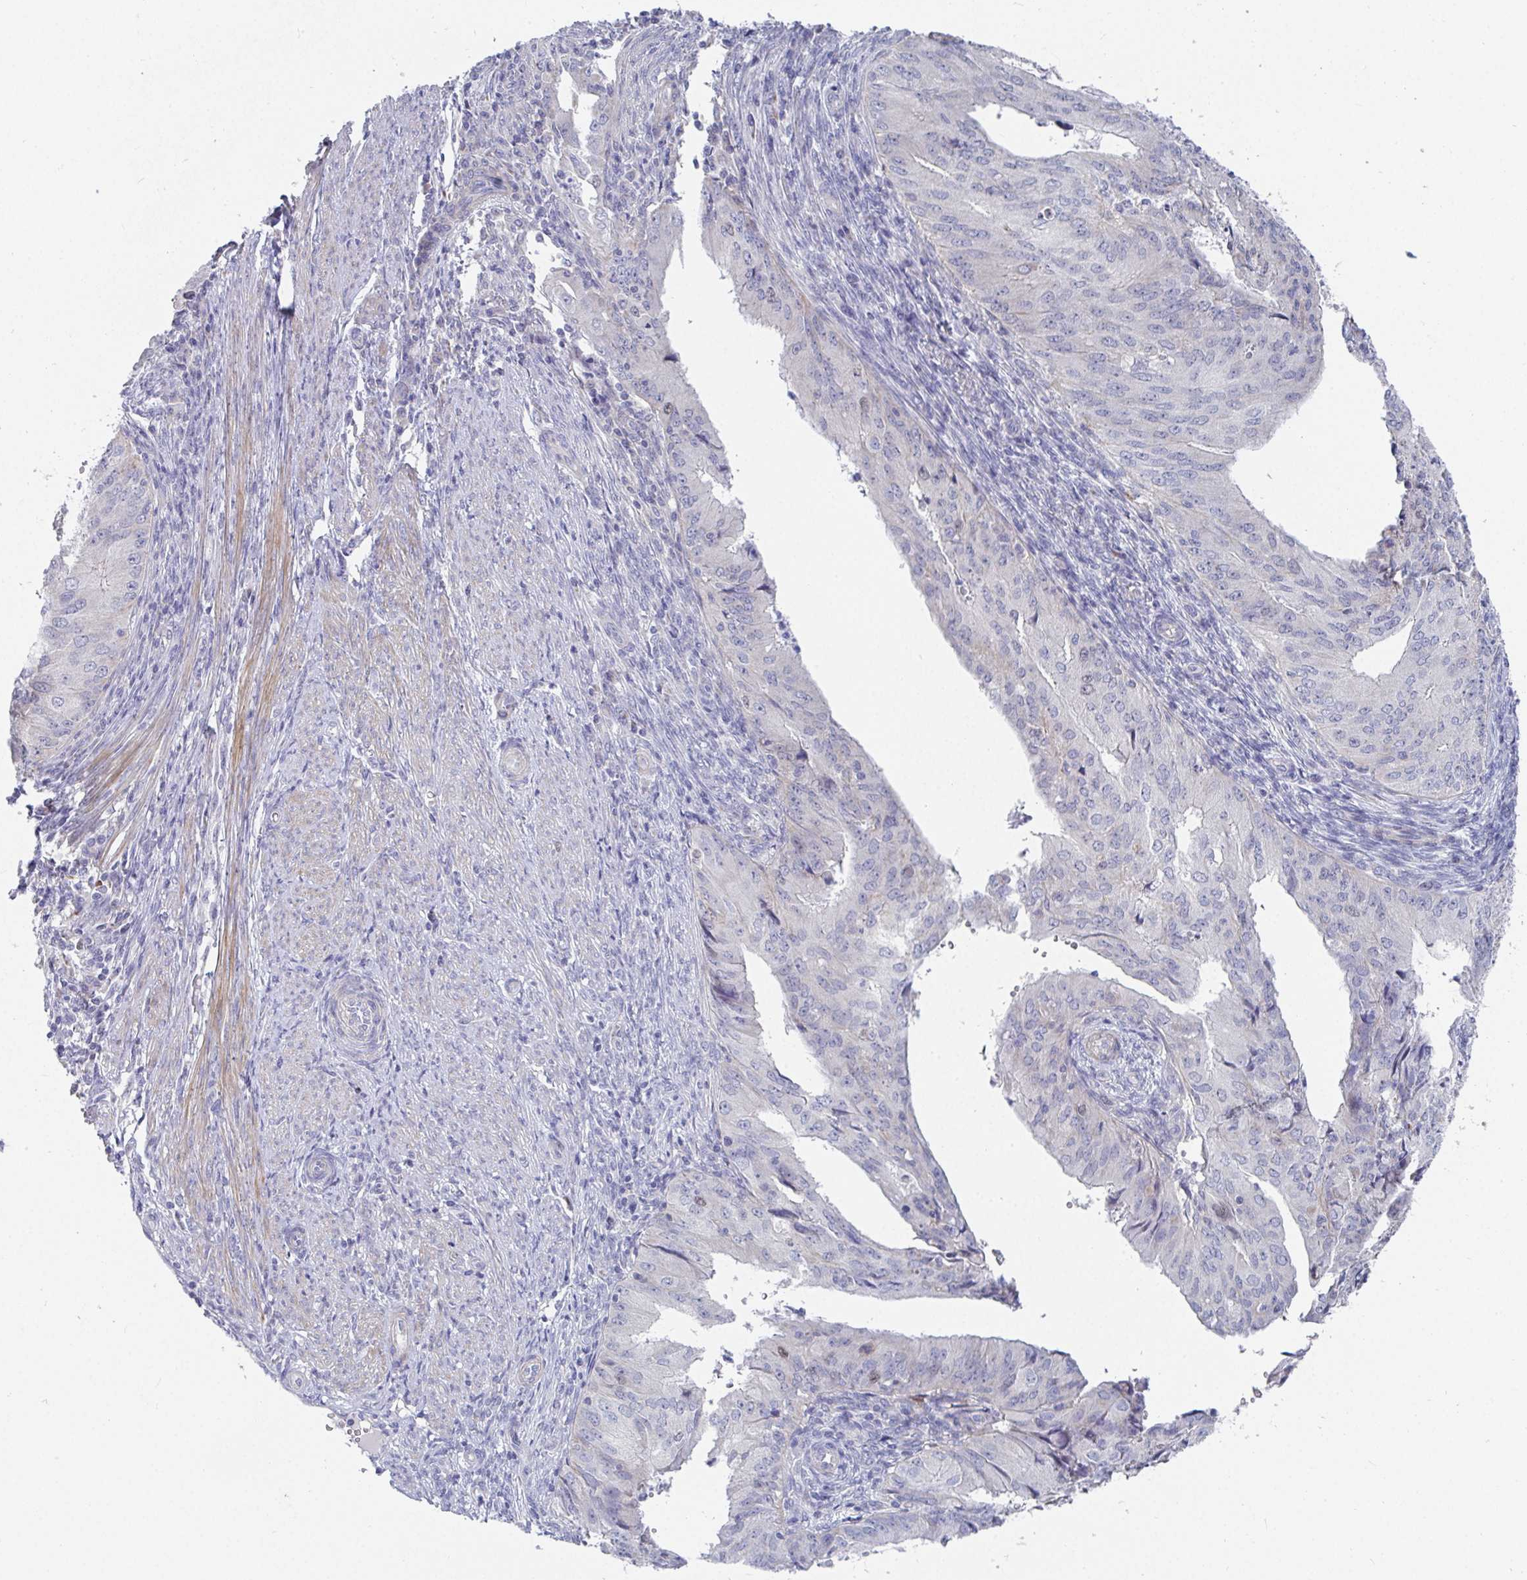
{"staining": {"intensity": "negative", "quantity": "none", "location": "none"}, "tissue": "endometrial cancer", "cell_type": "Tumor cells", "image_type": "cancer", "snomed": [{"axis": "morphology", "description": "Adenocarcinoma, NOS"}, {"axis": "topography", "description": "Endometrium"}], "caption": "IHC photomicrograph of endometrial cancer (adenocarcinoma) stained for a protein (brown), which exhibits no positivity in tumor cells.", "gene": "ATP5F1C", "patient": {"sex": "female", "age": 50}}